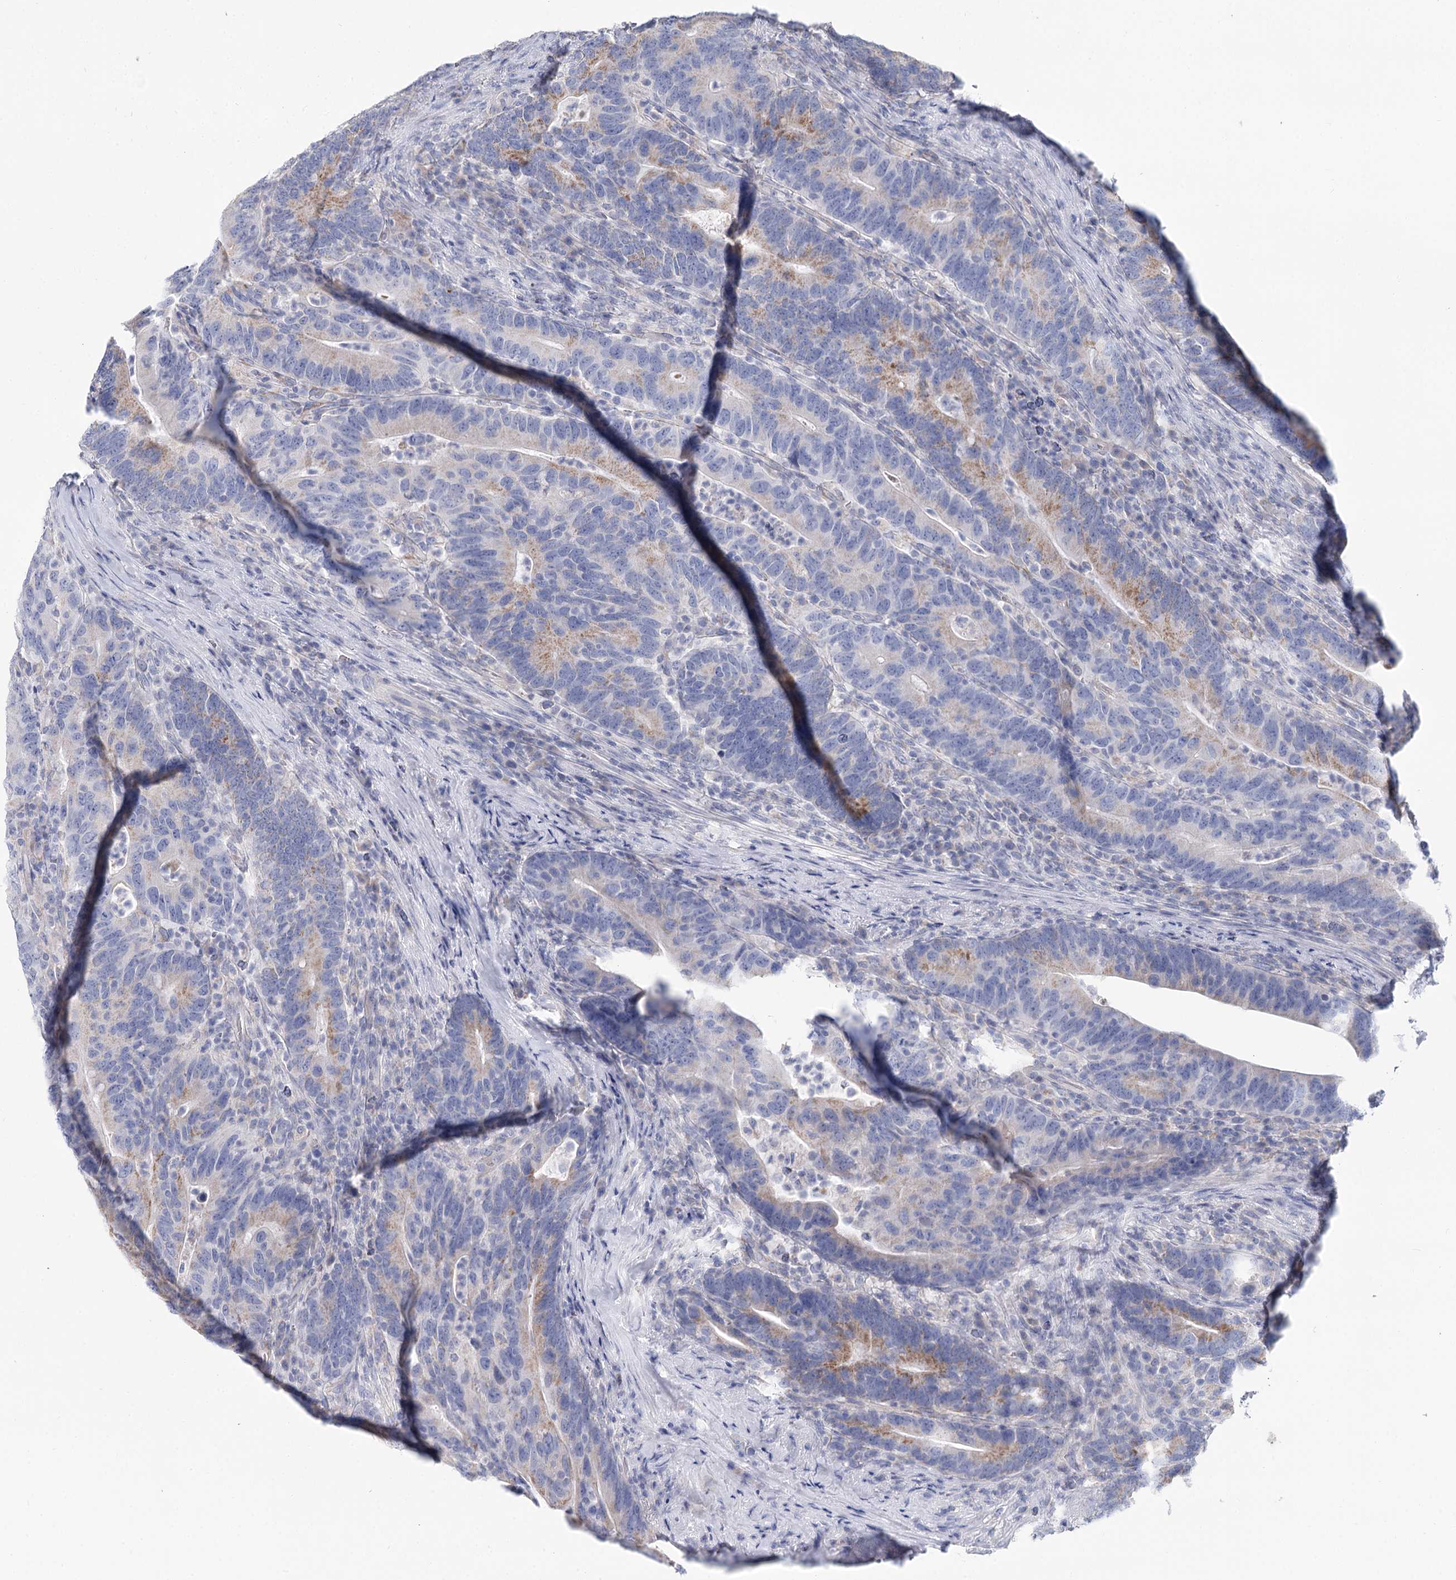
{"staining": {"intensity": "moderate", "quantity": "<25%", "location": "cytoplasmic/membranous"}, "tissue": "colorectal cancer", "cell_type": "Tumor cells", "image_type": "cancer", "snomed": [{"axis": "morphology", "description": "Adenocarcinoma, NOS"}, {"axis": "topography", "description": "Colon"}], "caption": "Approximately <25% of tumor cells in human colorectal cancer (adenocarcinoma) show moderate cytoplasmic/membranous protein staining as visualized by brown immunohistochemical staining.", "gene": "ARHGAP44", "patient": {"sex": "female", "age": 66}}